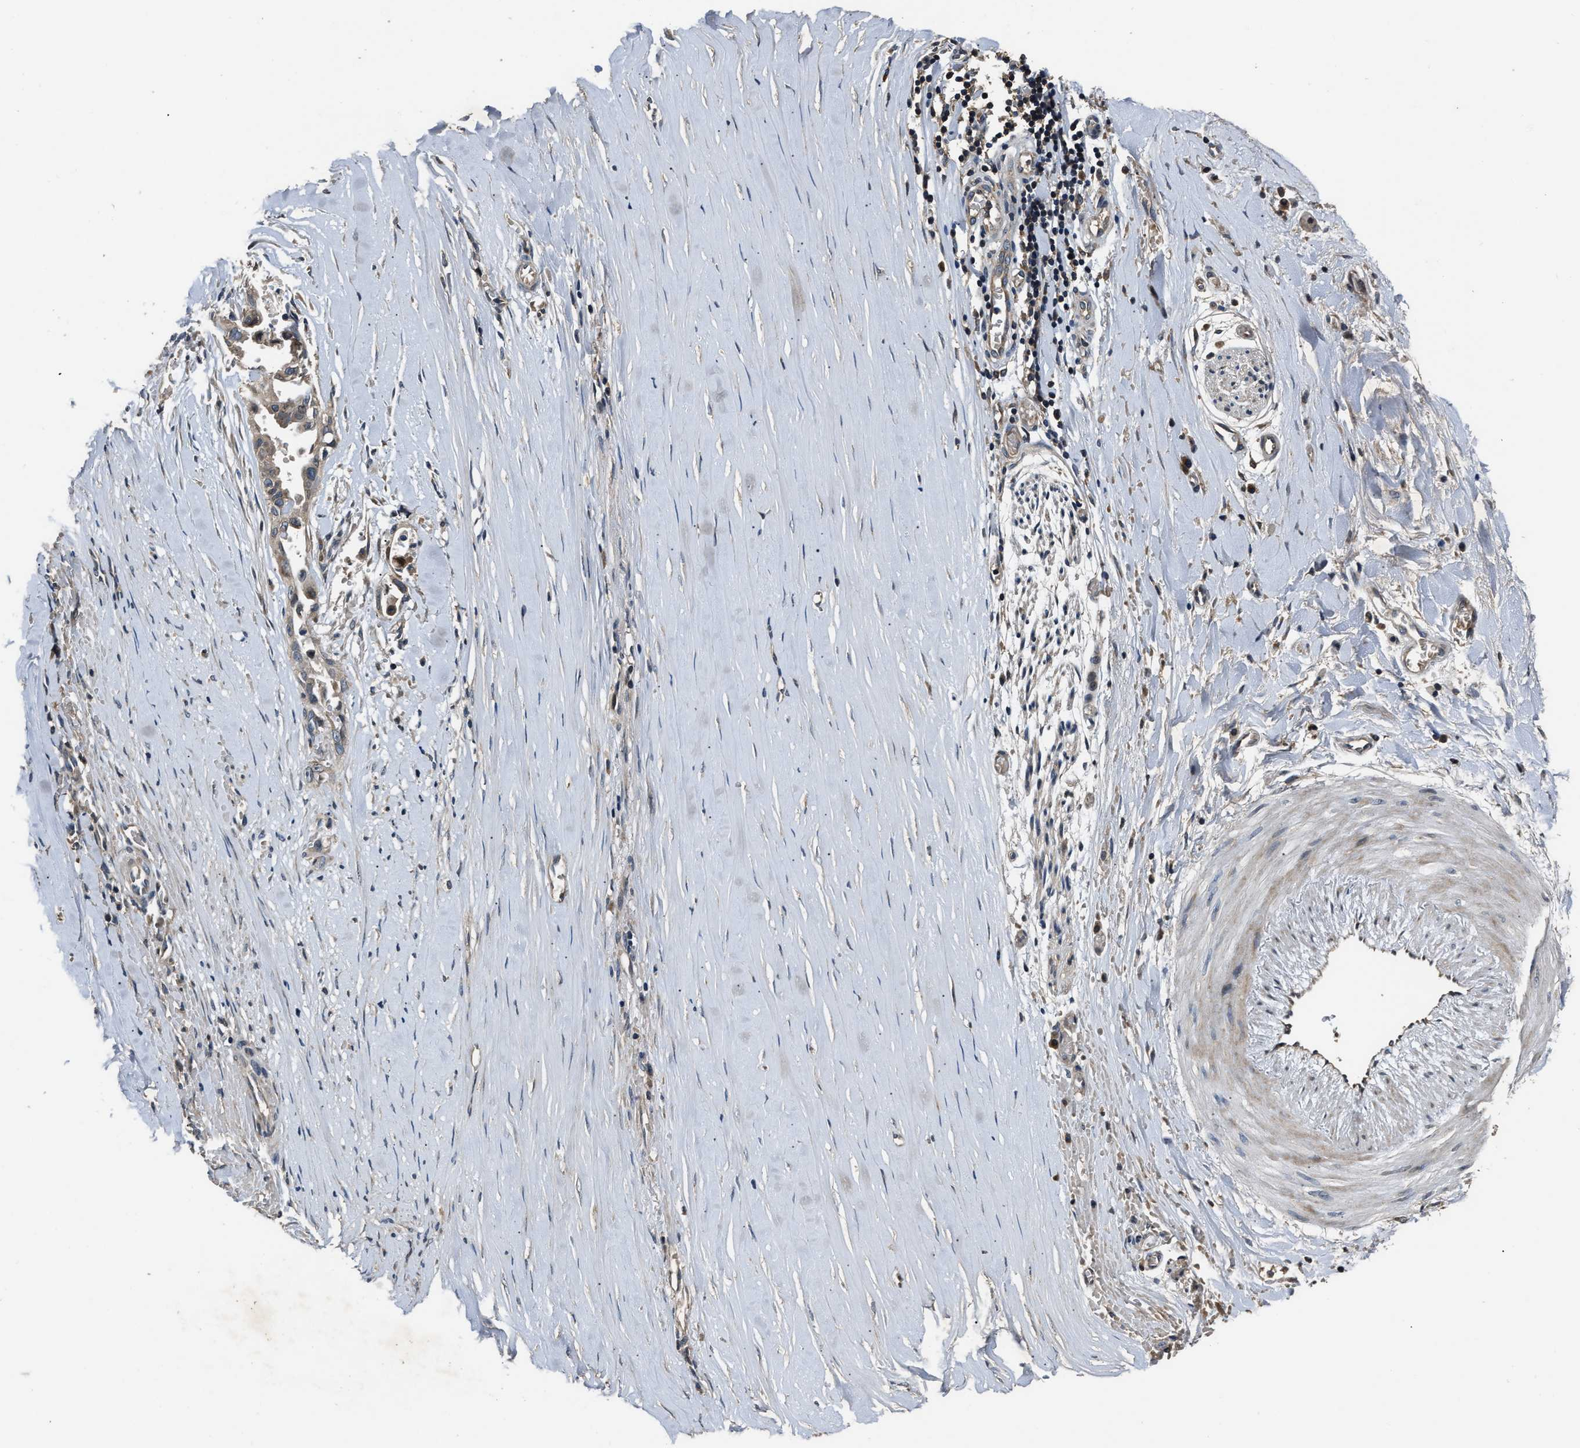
{"staining": {"intensity": "weak", "quantity": "25%-75%", "location": "cytoplasmic/membranous"}, "tissue": "liver cancer", "cell_type": "Tumor cells", "image_type": "cancer", "snomed": [{"axis": "morphology", "description": "Cholangiocarcinoma"}, {"axis": "topography", "description": "Liver"}], "caption": "IHC of liver cancer (cholangiocarcinoma) displays low levels of weak cytoplasmic/membranous positivity in about 25%-75% of tumor cells. The staining was performed using DAB (3,3'-diaminobenzidine) to visualize the protein expression in brown, while the nuclei were stained in blue with hematoxylin (Magnification: 20x).", "gene": "TNRC18", "patient": {"sex": "female", "age": 70}}